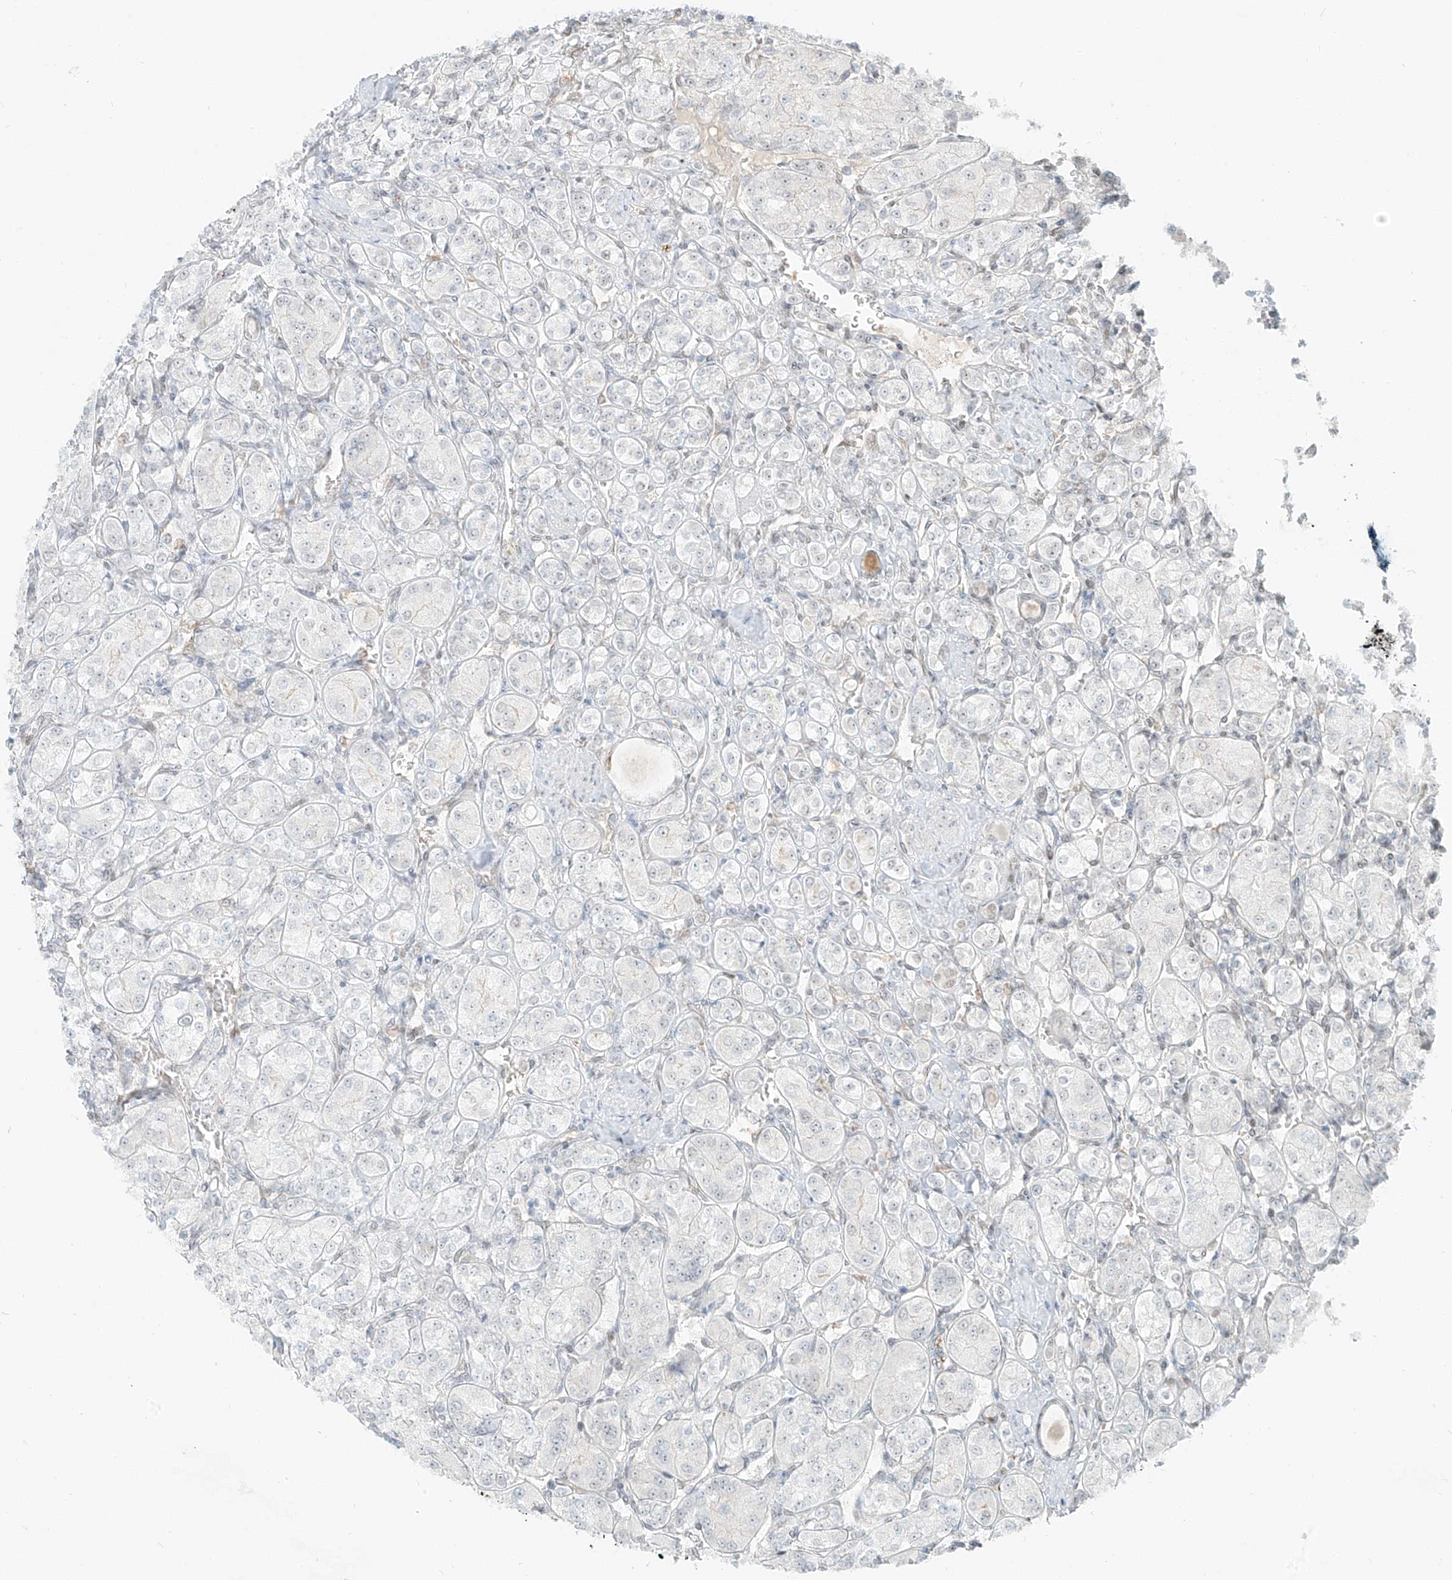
{"staining": {"intensity": "negative", "quantity": "none", "location": "none"}, "tissue": "renal cancer", "cell_type": "Tumor cells", "image_type": "cancer", "snomed": [{"axis": "morphology", "description": "Adenocarcinoma, NOS"}, {"axis": "topography", "description": "Kidney"}], "caption": "A photomicrograph of adenocarcinoma (renal) stained for a protein reveals no brown staining in tumor cells.", "gene": "ZNF774", "patient": {"sex": "male", "age": 77}}